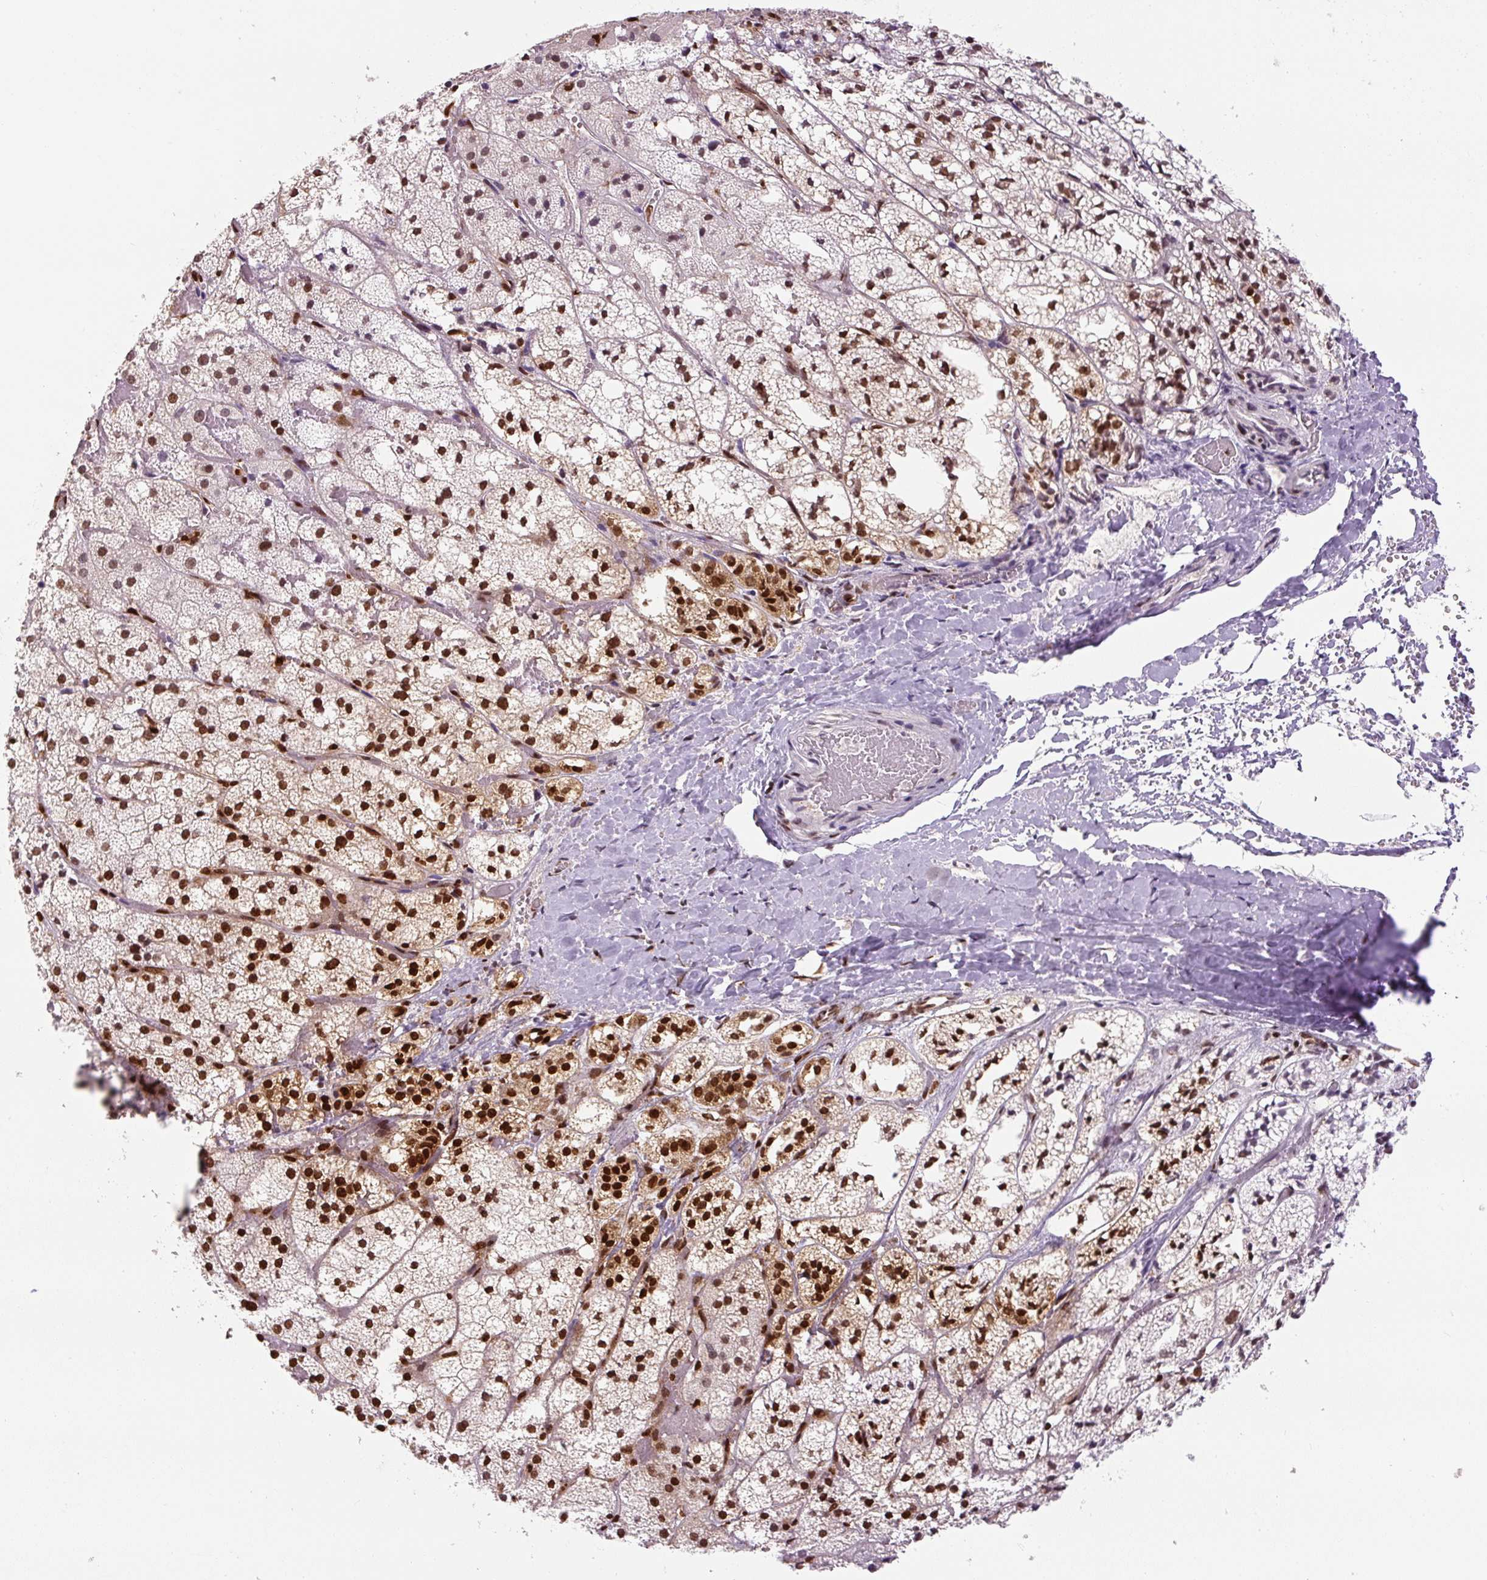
{"staining": {"intensity": "strong", "quantity": ">75%", "location": "nuclear"}, "tissue": "adrenal gland", "cell_type": "Glandular cells", "image_type": "normal", "snomed": [{"axis": "morphology", "description": "Normal tissue, NOS"}, {"axis": "topography", "description": "Adrenal gland"}], "caption": "A brown stain highlights strong nuclear expression of a protein in glandular cells of normal adrenal gland. Ihc stains the protein of interest in brown and the nuclei are stained blue.", "gene": "FUS", "patient": {"sex": "male", "age": 53}}